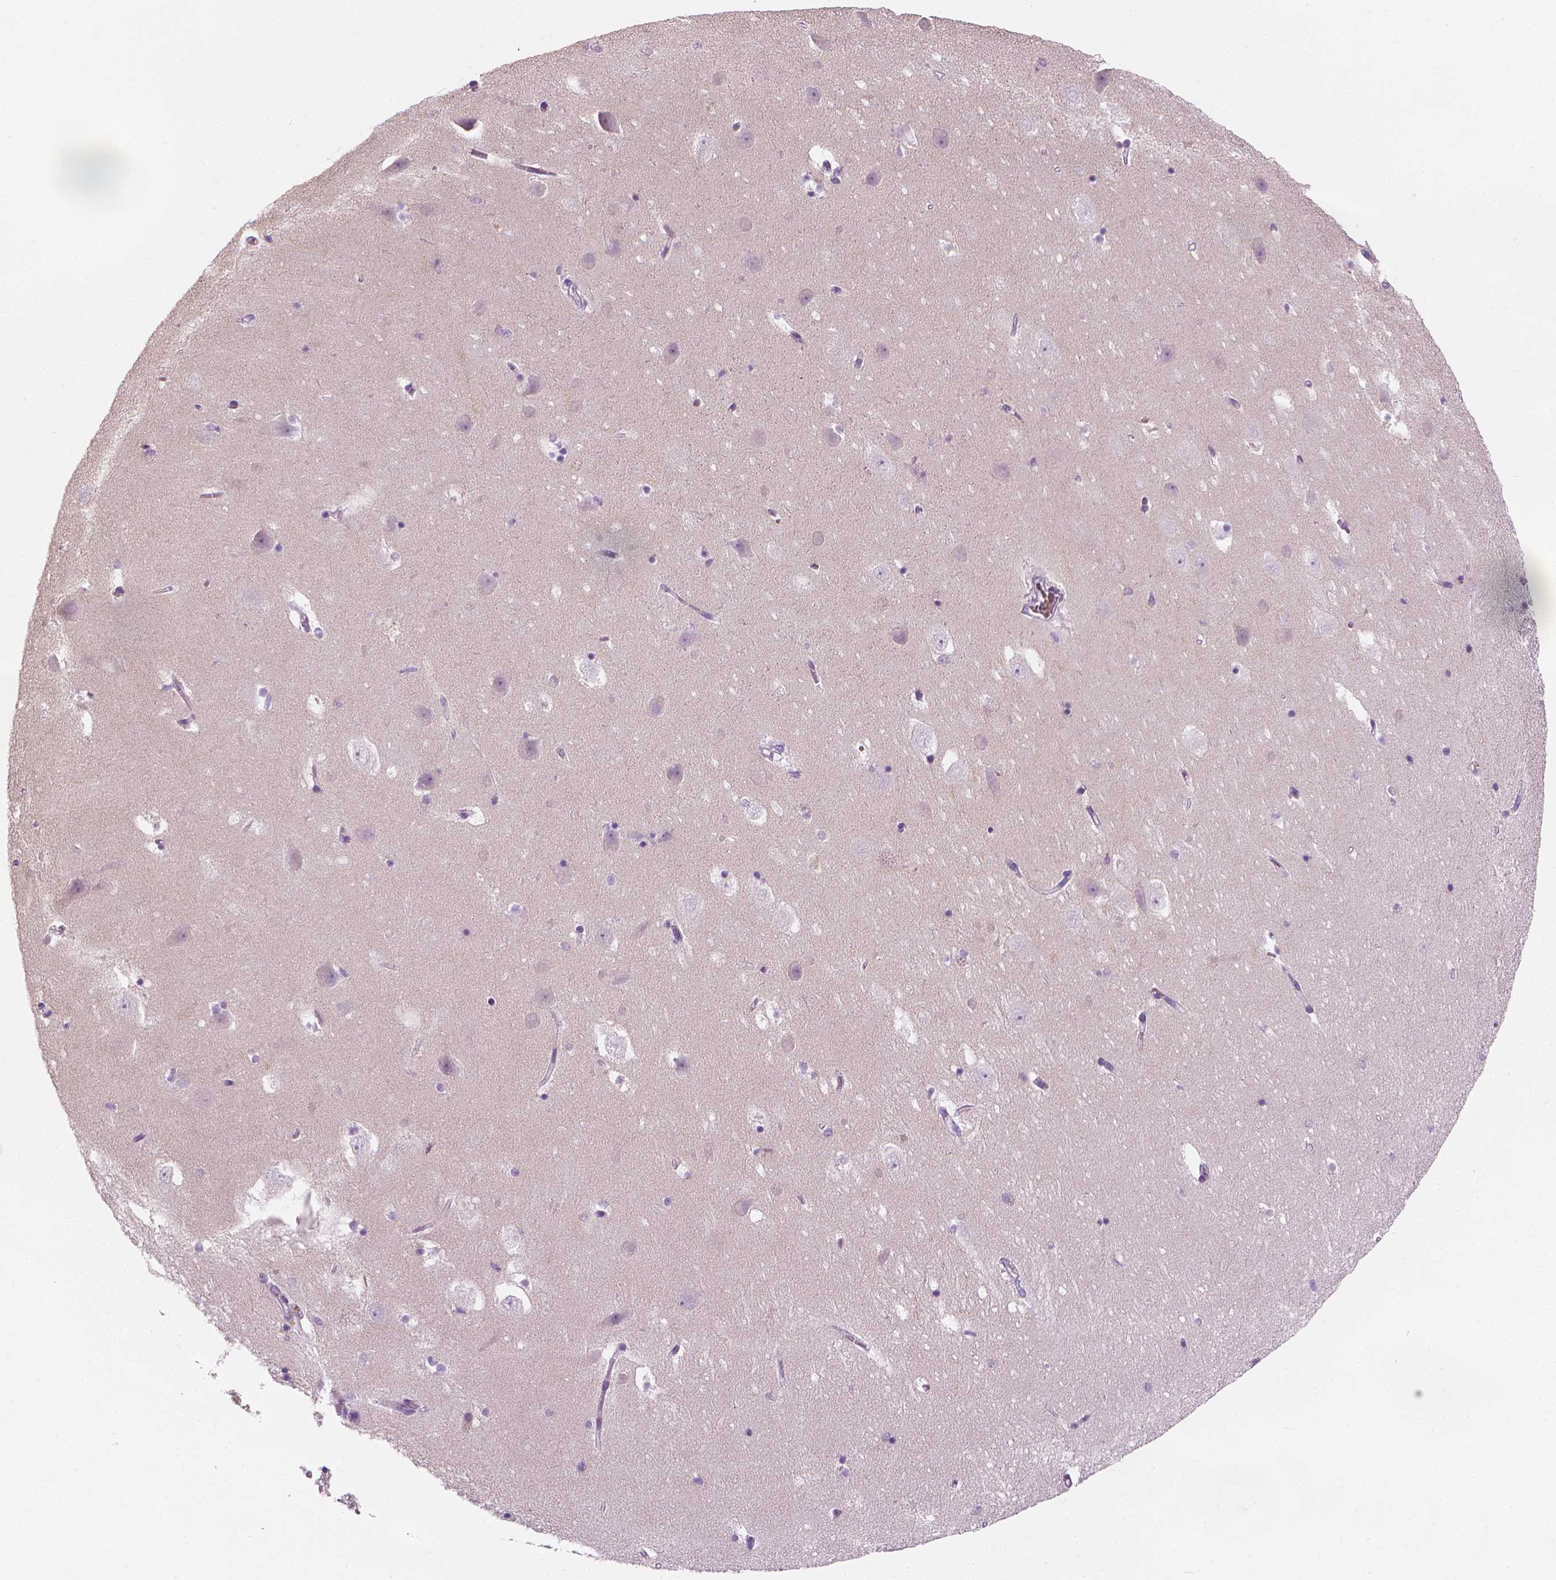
{"staining": {"intensity": "negative", "quantity": "none", "location": "none"}, "tissue": "hippocampus", "cell_type": "Glial cells", "image_type": "normal", "snomed": [{"axis": "morphology", "description": "Normal tissue, NOS"}, {"axis": "topography", "description": "Hippocampus"}], "caption": "The micrograph shows no staining of glial cells in unremarkable hippocampus. (Brightfield microscopy of DAB (3,3'-diaminobenzidine) immunohistochemistry (IHC) at high magnification).", "gene": "CFAP126", "patient": {"sex": "male", "age": 58}}